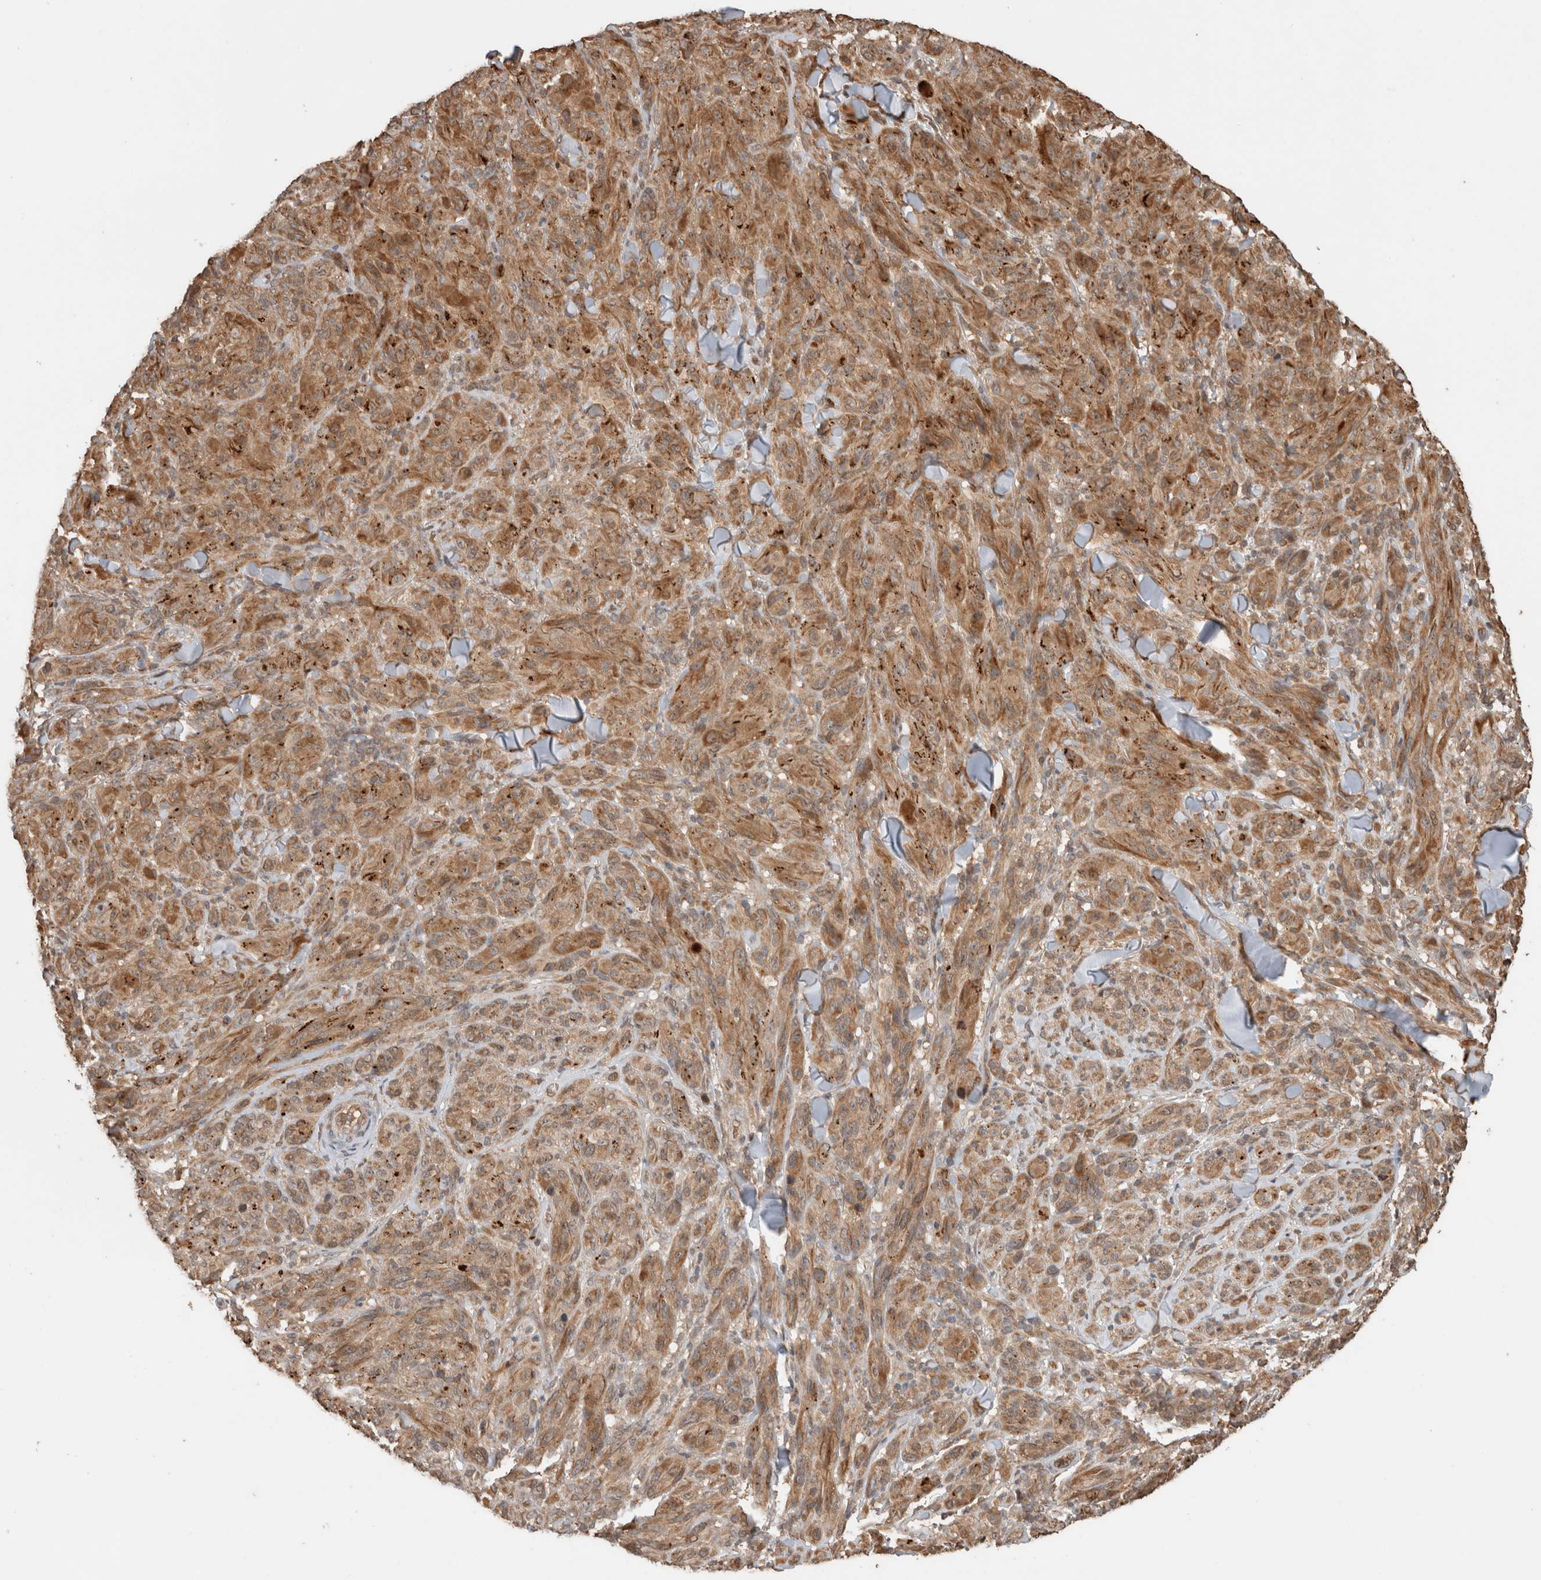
{"staining": {"intensity": "moderate", "quantity": ">75%", "location": "cytoplasmic/membranous"}, "tissue": "melanoma", "cell_type": "Tumor cells", "image_type": "cancer", "snomed": [{"axis": "morphology", "description": "Malignant melanoma, NOS"}, {"axis": "topography", "description": "Skin of head"}], "caption": "This photomicrograph reveals immunohistochemistry (IHC) staining of human melanoma, with medium moderate cytoplasmic/membranous staining in about >75% of tumor cells.", "gene": "OTUD6B", "patient": {"sex": "male", "age": 96}}